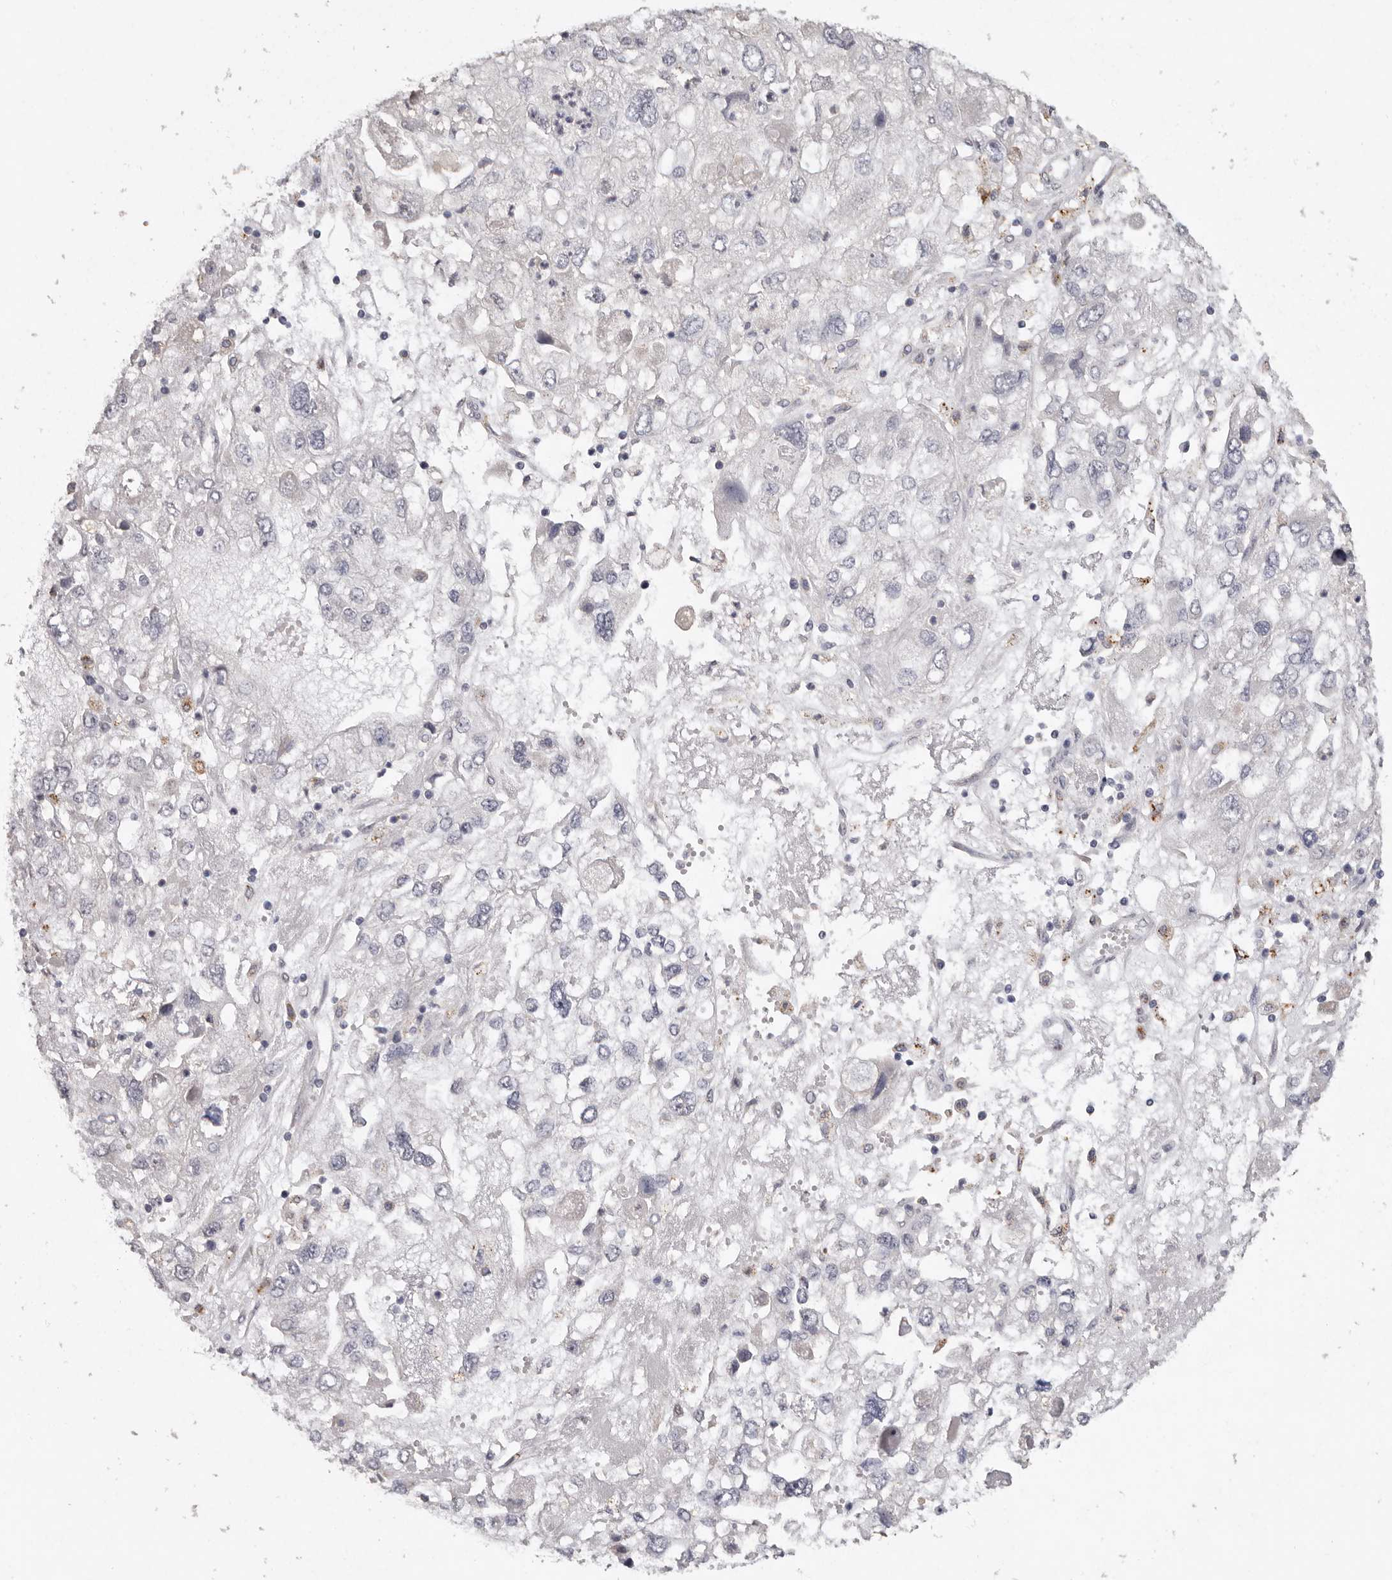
{"staining": {"intensity": "negative", "quantity": "none", "location": "none"}, "tissue": "endometrial cancer", "cell_type": "Tumor cells", "image_type": "cancer", "snomed": [{"axis": "morphology", "description": "Adenocarcinoma, NOS"}, {"axis": "topography", "description": "Endometrium"}], "caption": "Tumor cells show no significant protein positivity in endometrial adenocarcinoma.", "gene": "FAM185A", "patient": {"sex": "female", "age": 49}}